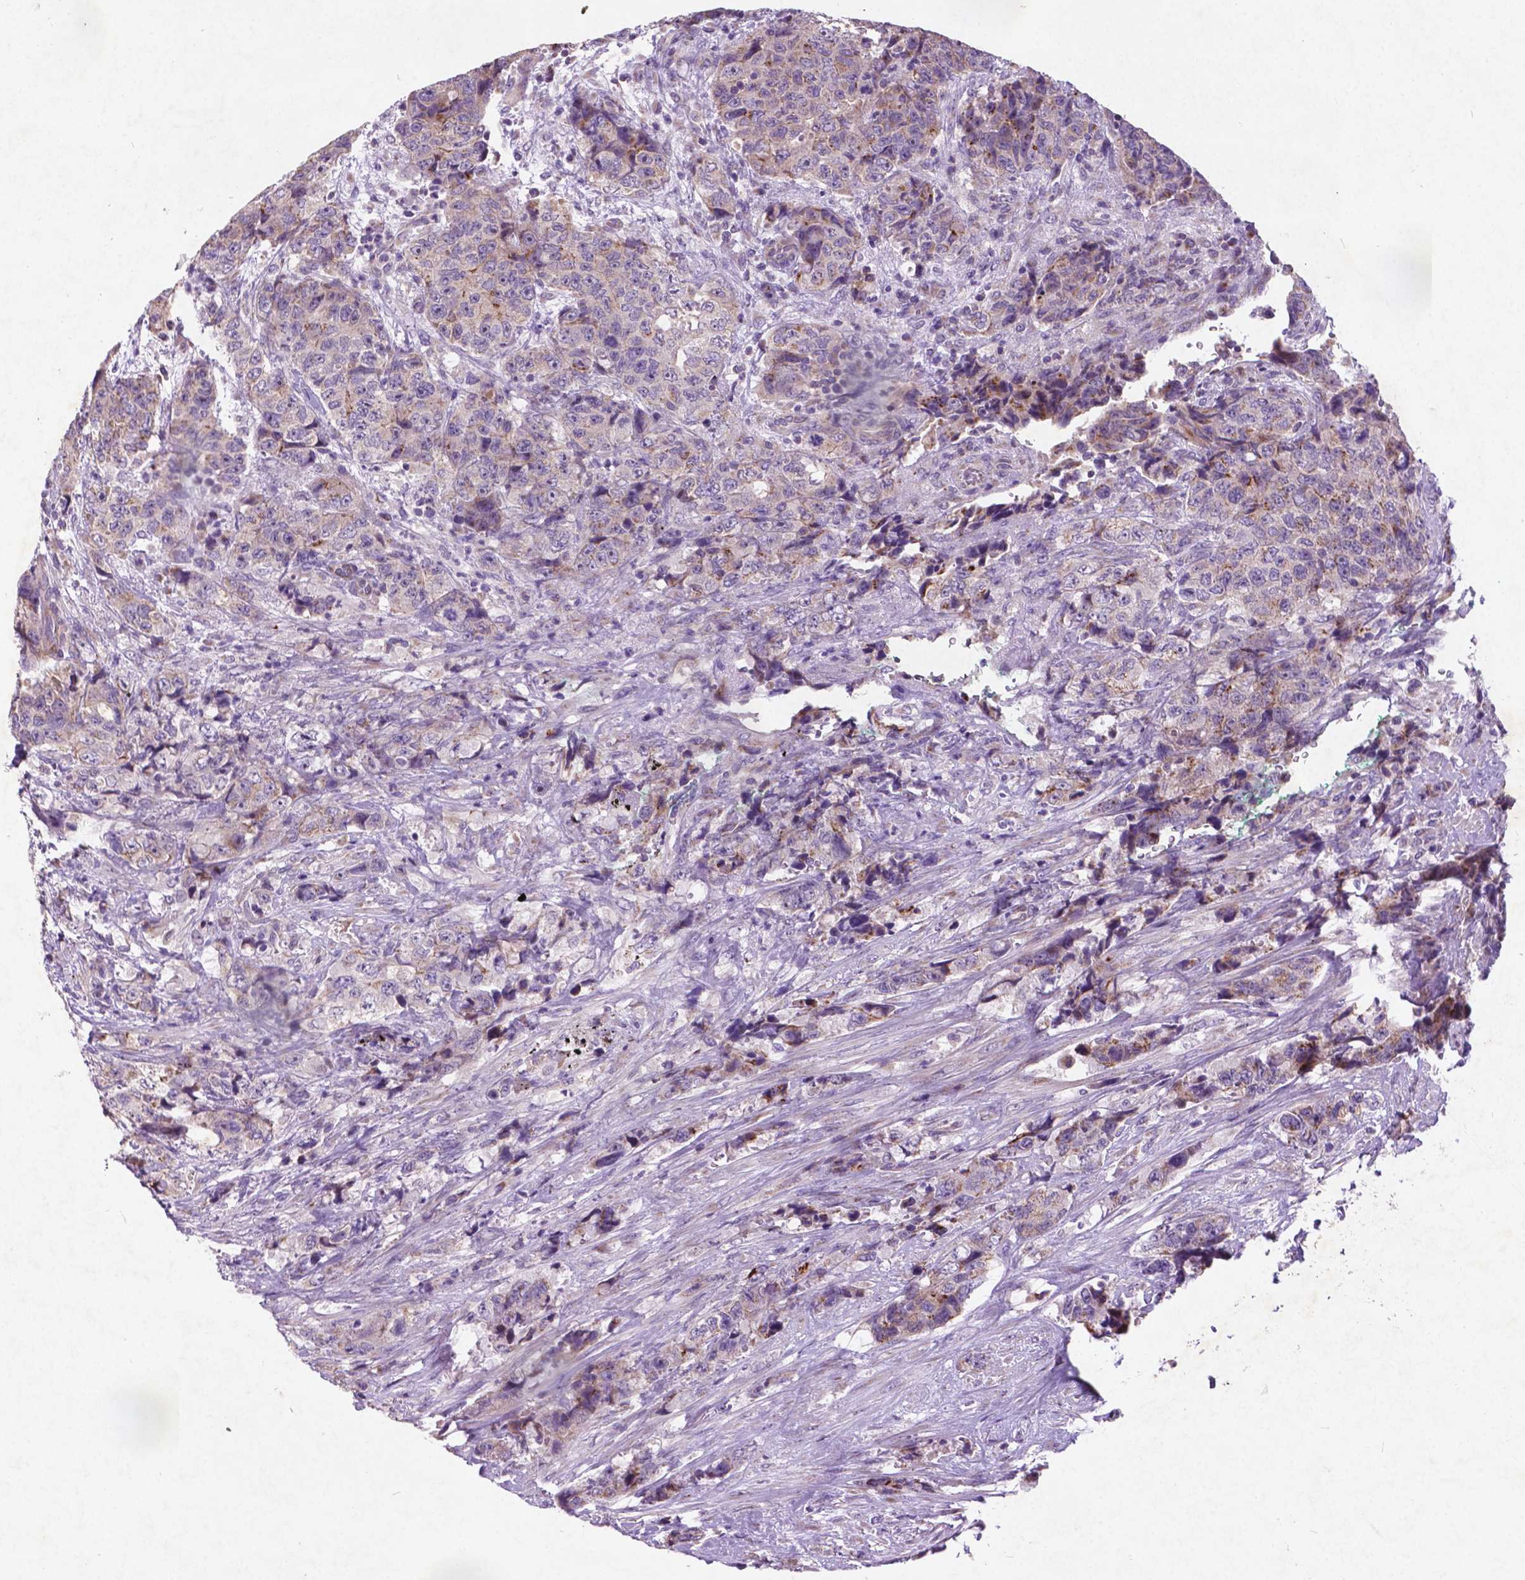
{"staining": {"intensity": "moderate", "quantity": "<25%", "location": "cytoplasmic/membranous"}, "tissue": "urothelial cancer", "cell_type": "Tumor cells", "image_type": "cancer", "snomed": [{"axis": "morphology", "description": "Urothelial carcinoma, High grade"}, {"axis": "topography", "description": "Urinary bladder"}], "caption": "High-grade urothelial carcinoma was stained to show a protein in brown. There is low levels of moderate cytoplasmic/membranous positivity in approximately <25% of tumor cells.", "gene": "ATG4D", "patient": {"sex": "female", "age": 78}}